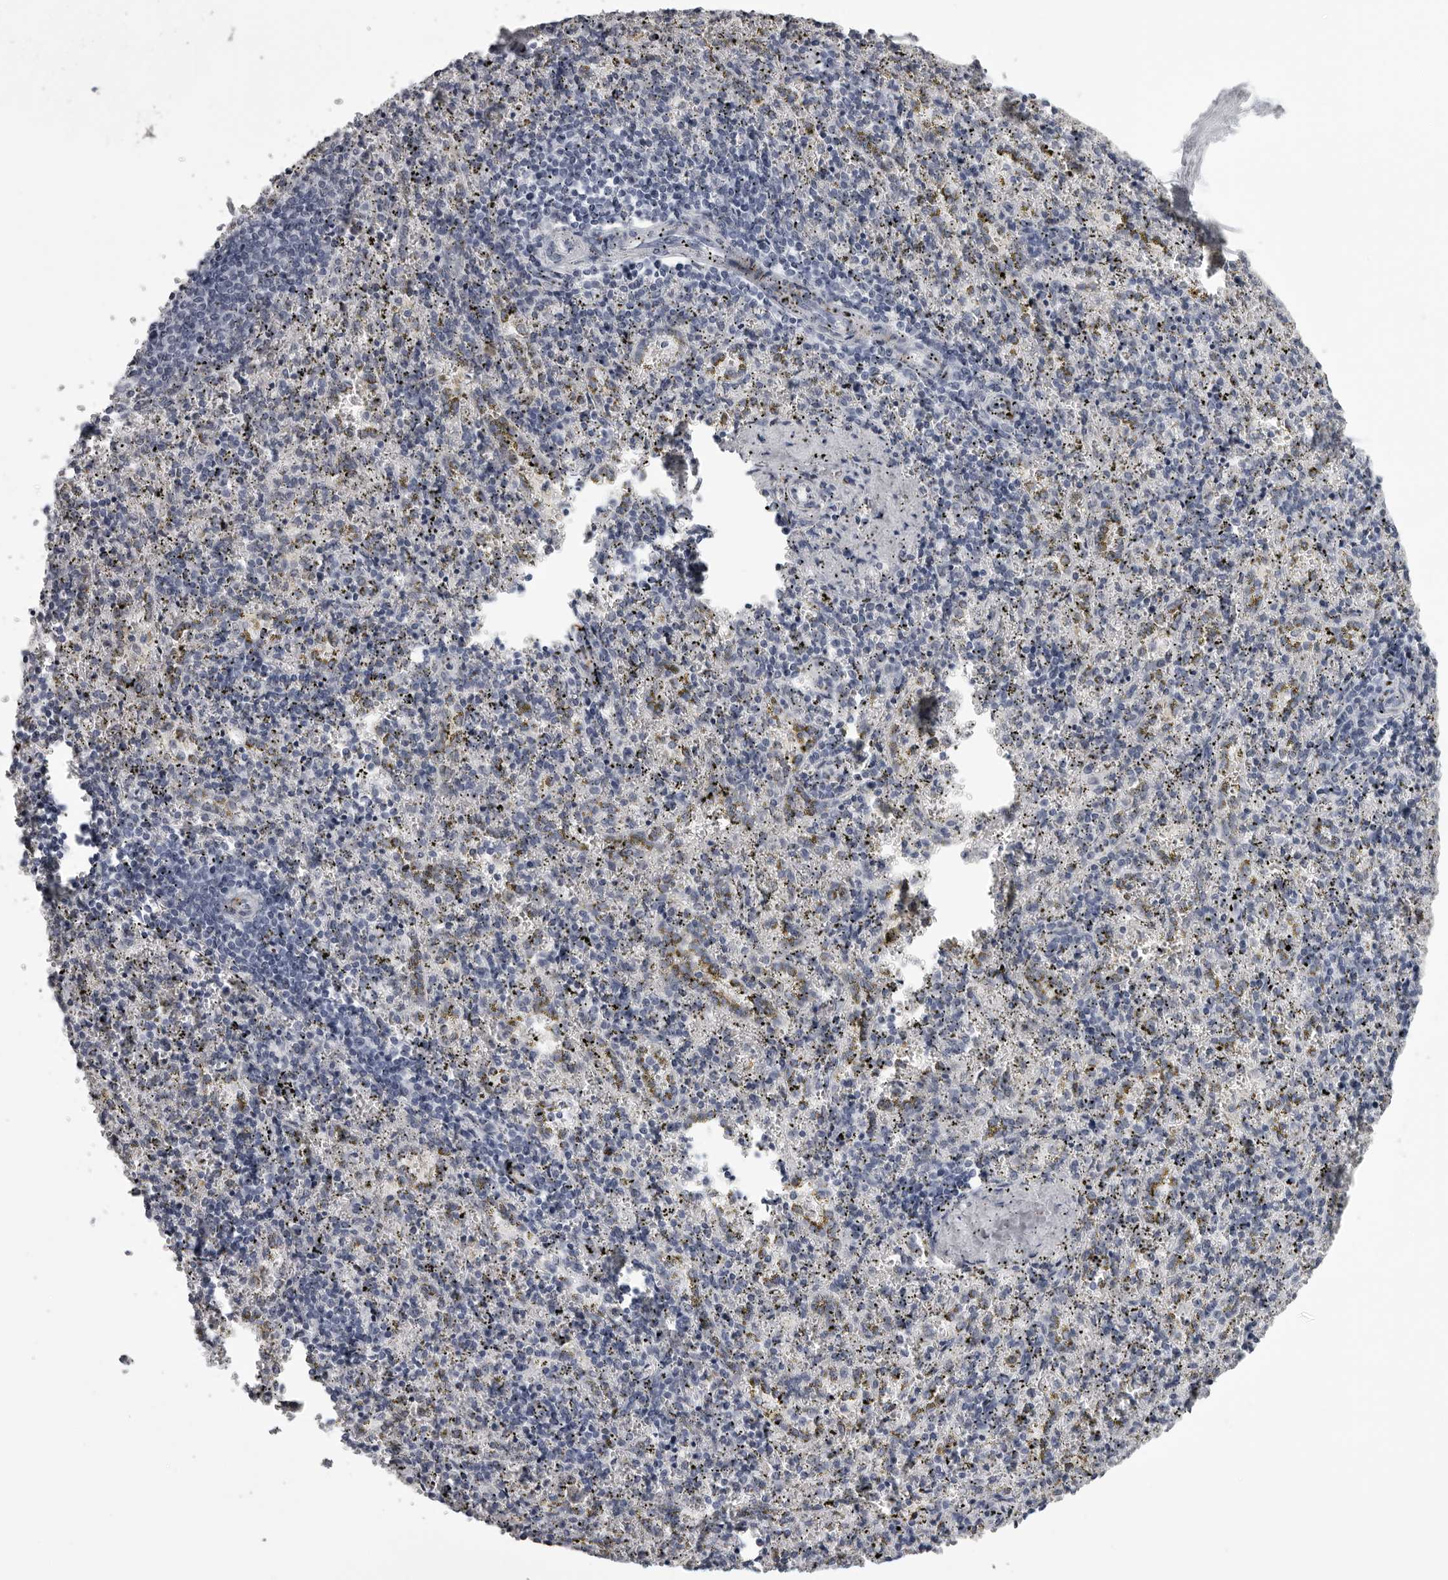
{"staining": {"intensity": "negative", "quantity": "none", "location": "none"}, "tissue": "spleen", "cell_type": "Cells in red pulp", "image_type": "normal", "snomed": [{"axis": "morphology", "description": "Normal tissue, NOS"}, {"axis": "topography", "description": "Spleen"}], "caption": "Cells in red pulp are negative for protein expression in normal human spleen. (DAB (3,3'-diaminobenzidine) immunohistochemistry, high magnification).", "gene": "UROD", "patient": {"sex": "male", "age": 11}}